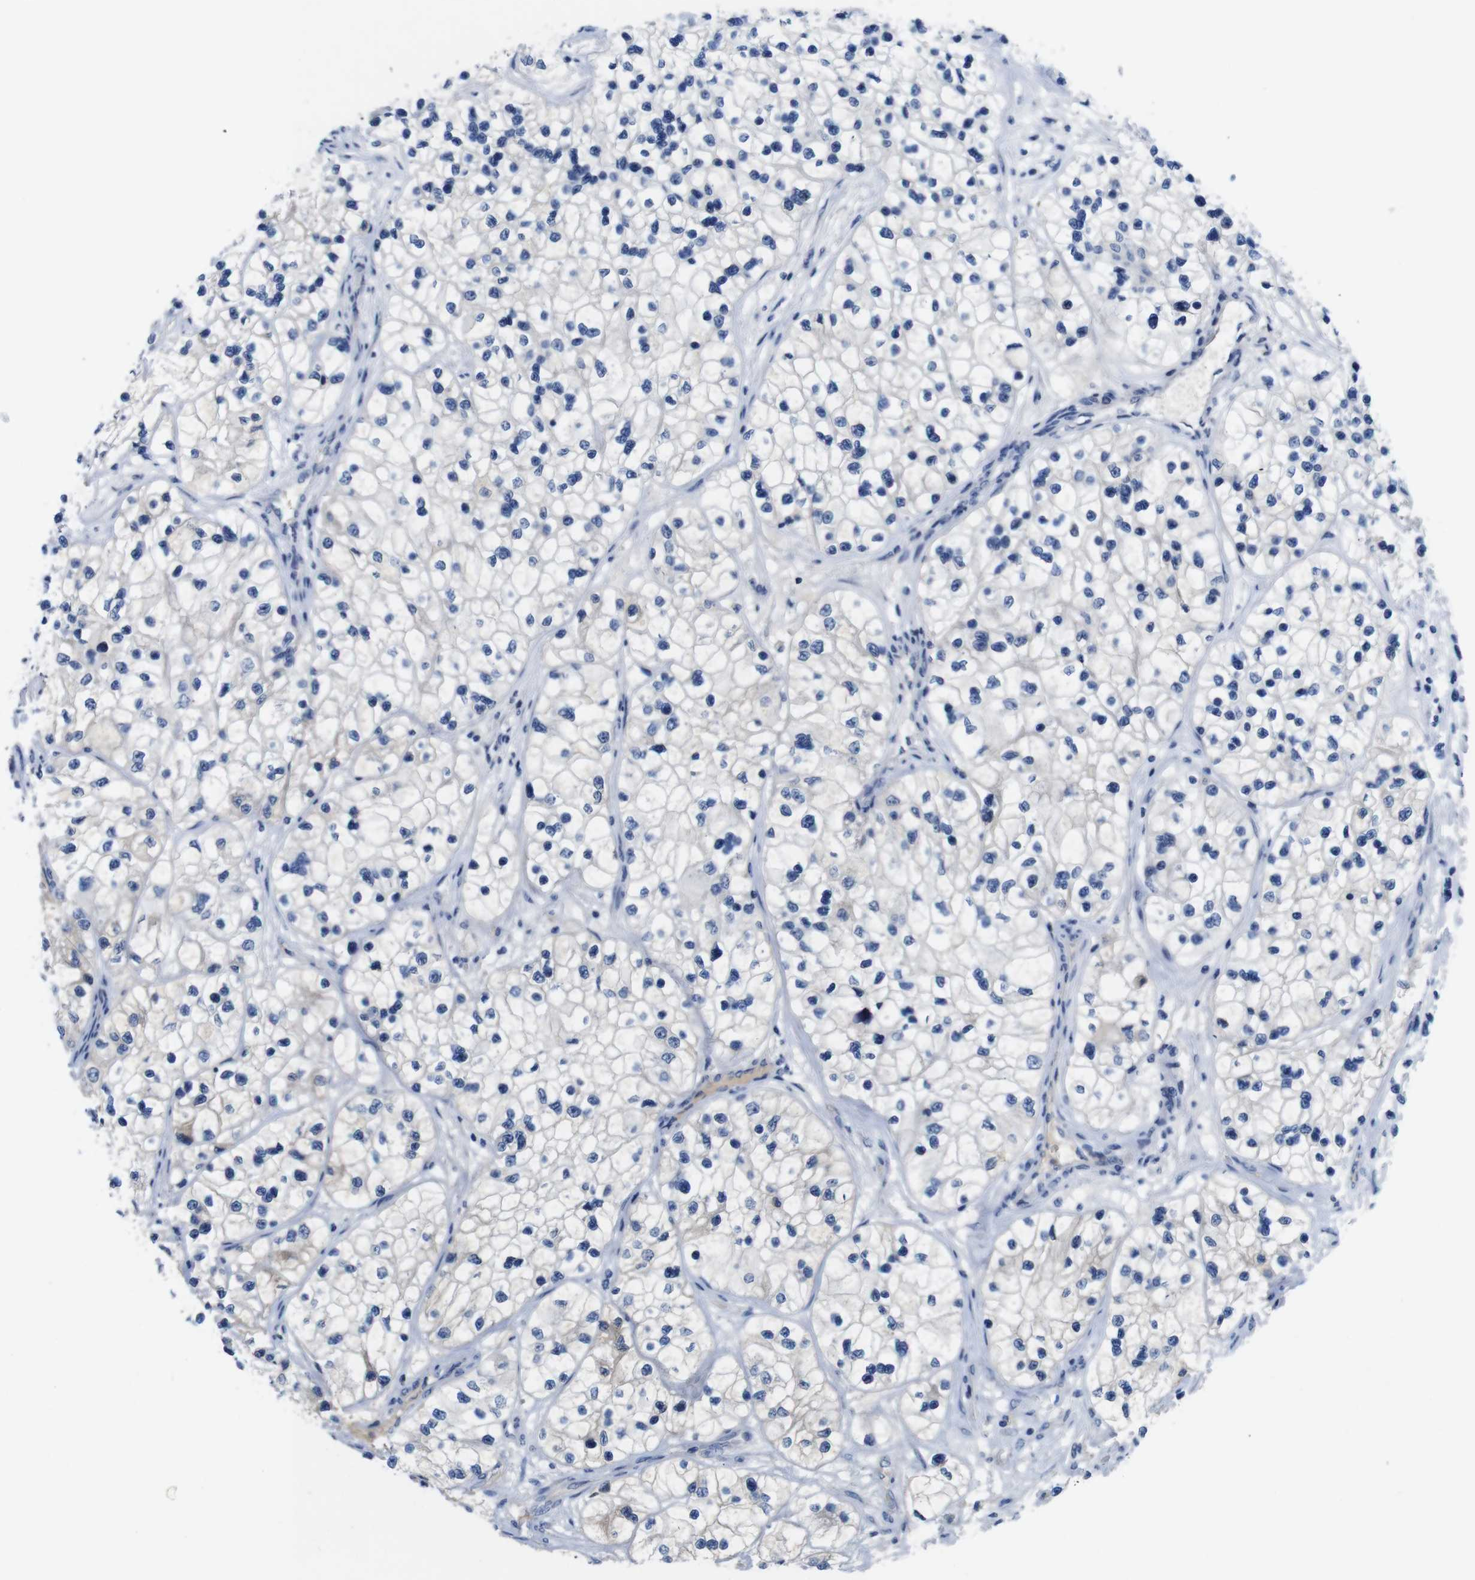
{"staining": {"intensity": "negative", "quantity": "none", "location": "none"}, "tissue": "renal cancer", "cell_type": "Tumor cells", "image_type": "cancer", "snomed": [{"axis": "morphology", "description": "Adenocarcinoma, NOS"}, {"axis": "topography", "description": "Kidney"}], "caption": "An immunohistochemistry histopathology image of renal cancer (adenocarcinoma) is shown. There is no staining in tumor cells of renal cancer (adenocarcinoma).", "gene": "C1RL", "patient": {"sex": "female", "age": 57}}